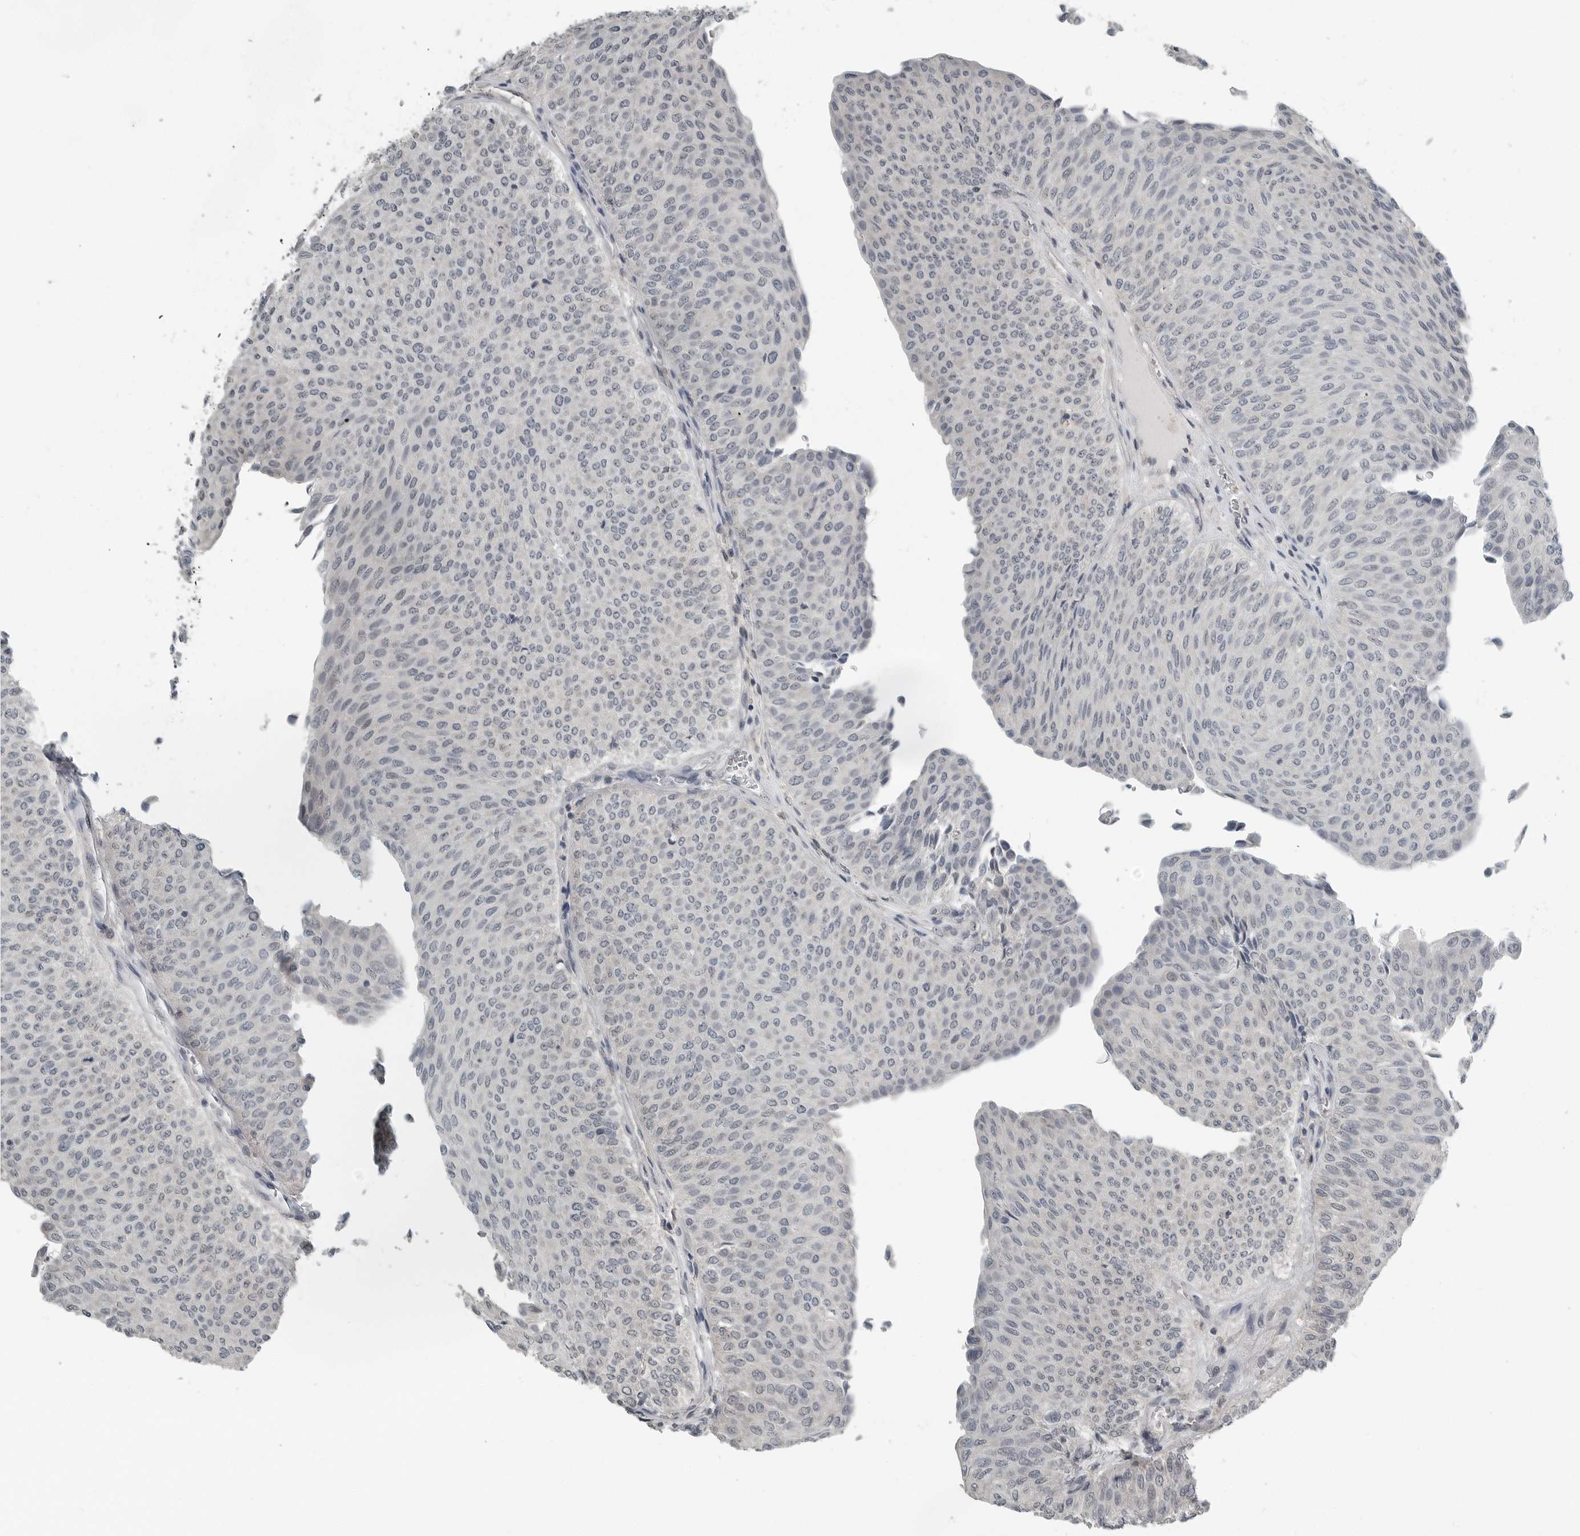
{"staining": {"intensity": "negative", "quantity": "none", "location": "none"}, "tissue": "urothelial cancer", "cell_type": "Tumor cells", "image_type": "cancer", "snomed": [{"axis": "morphology", "description": "Urothelial carcinoma, Low grade"}, {"axis": "topography", "description": "Urinary bladder"}], "caption": "Urothelial cancer was stained to show a protein in brown. There is no significant staining in tumor cells. (DAB IHC, high magnification).", "gene": "KYAT1", "patient": {"sex": "male", "age": 78}}